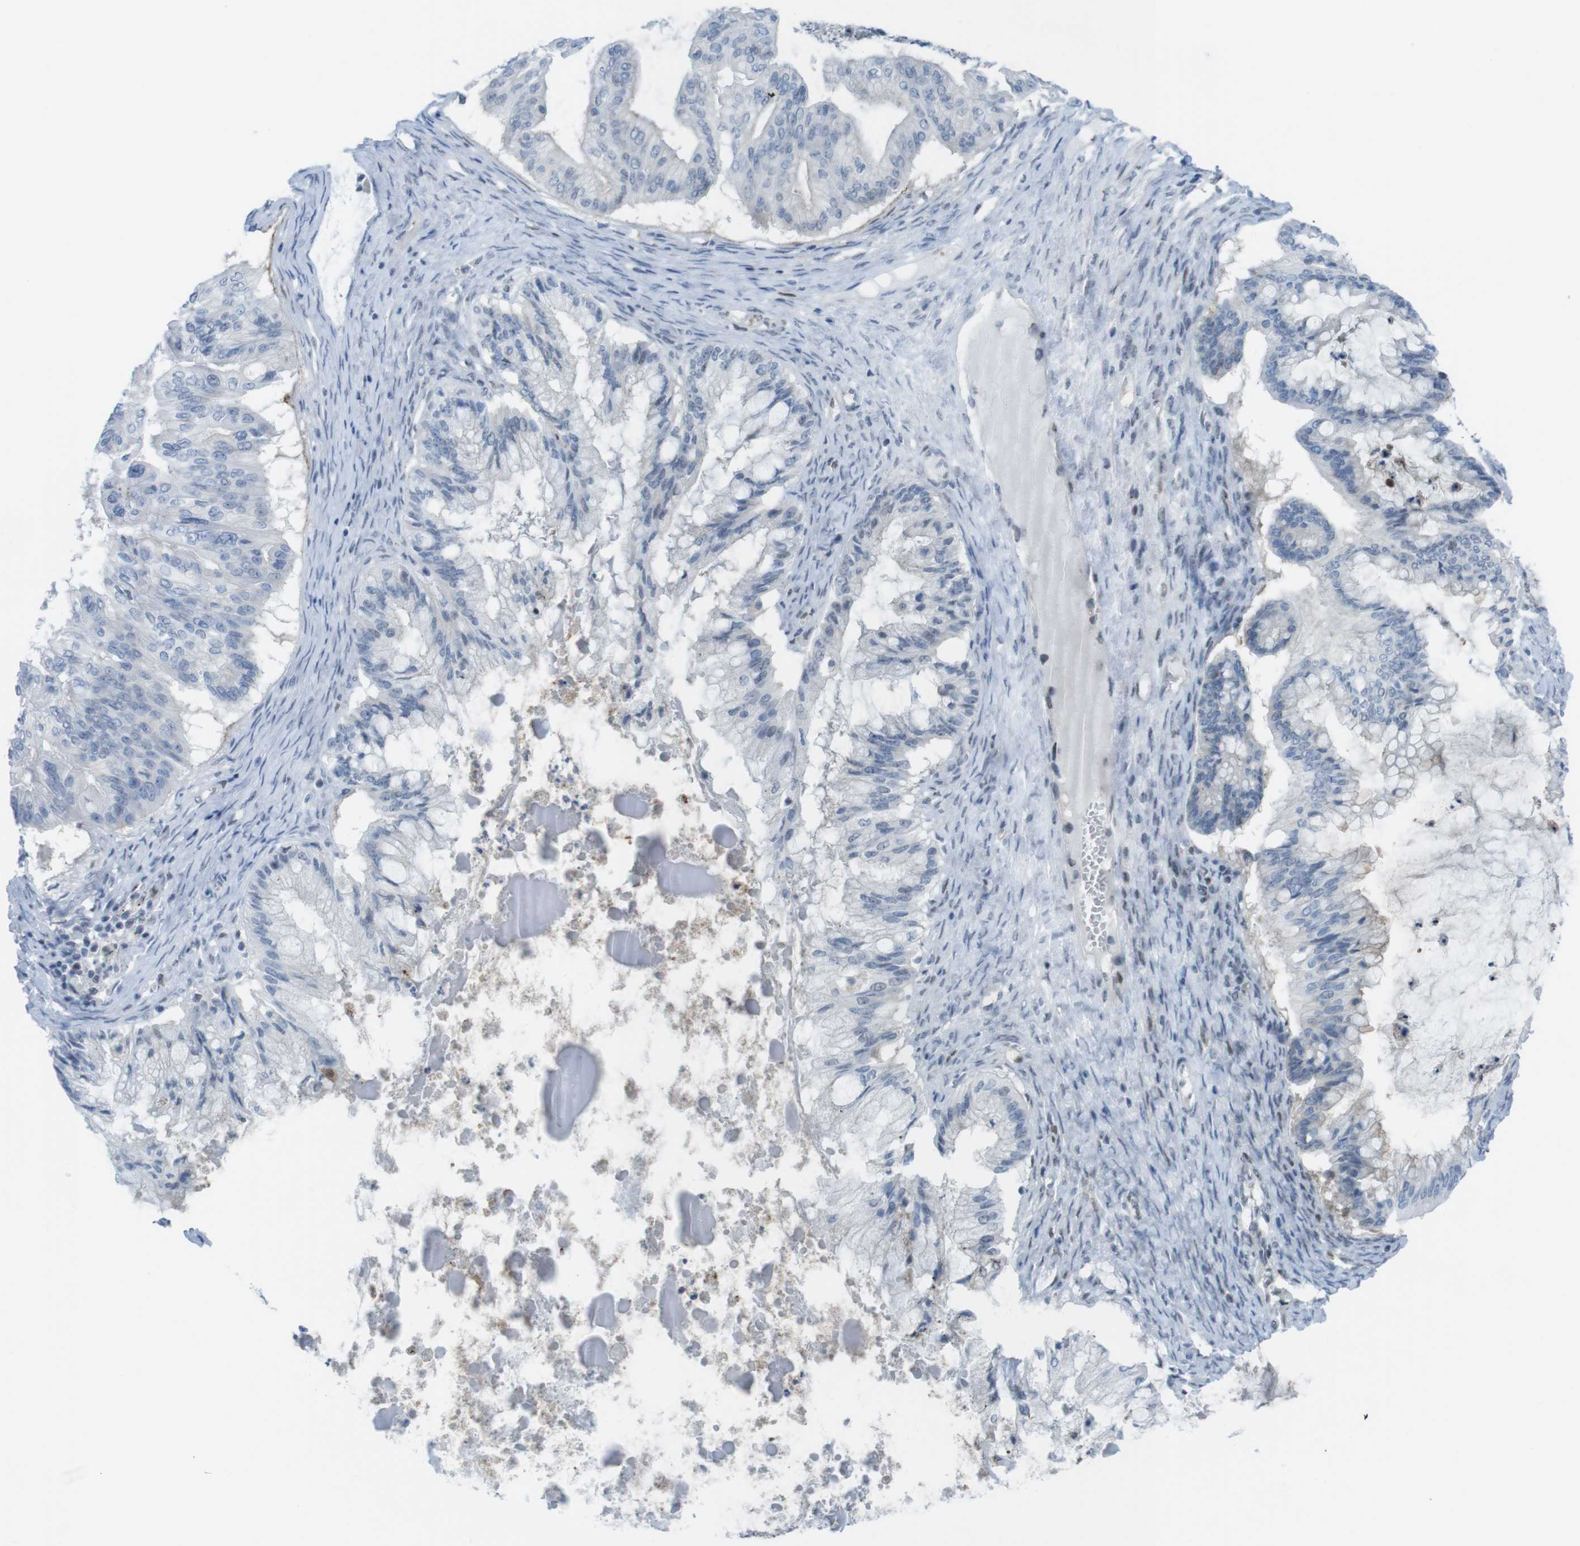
{"staining": {"intensity": "negative", "quantity": "none", "location": "none"}, "tissue": "ovarian cancer", "cell_type": "Tumor cells", "image_type": "cancer", "snomed": [{"axis": "morphology", "description": "Cystadenocarcinoma, mucinous, NOS"}, {"axis": "topography", "description": "Ovary"}], "caption": "Ovarian cancer was stained to show a protein in brown. There is no significant staining in tumor cells. (Brightfield microscopy of DAB (3,3'-diaminobenzidine) IHC at high magnification).", "gene": "UBB", "patient": {"sex": "female", "age": 57}}